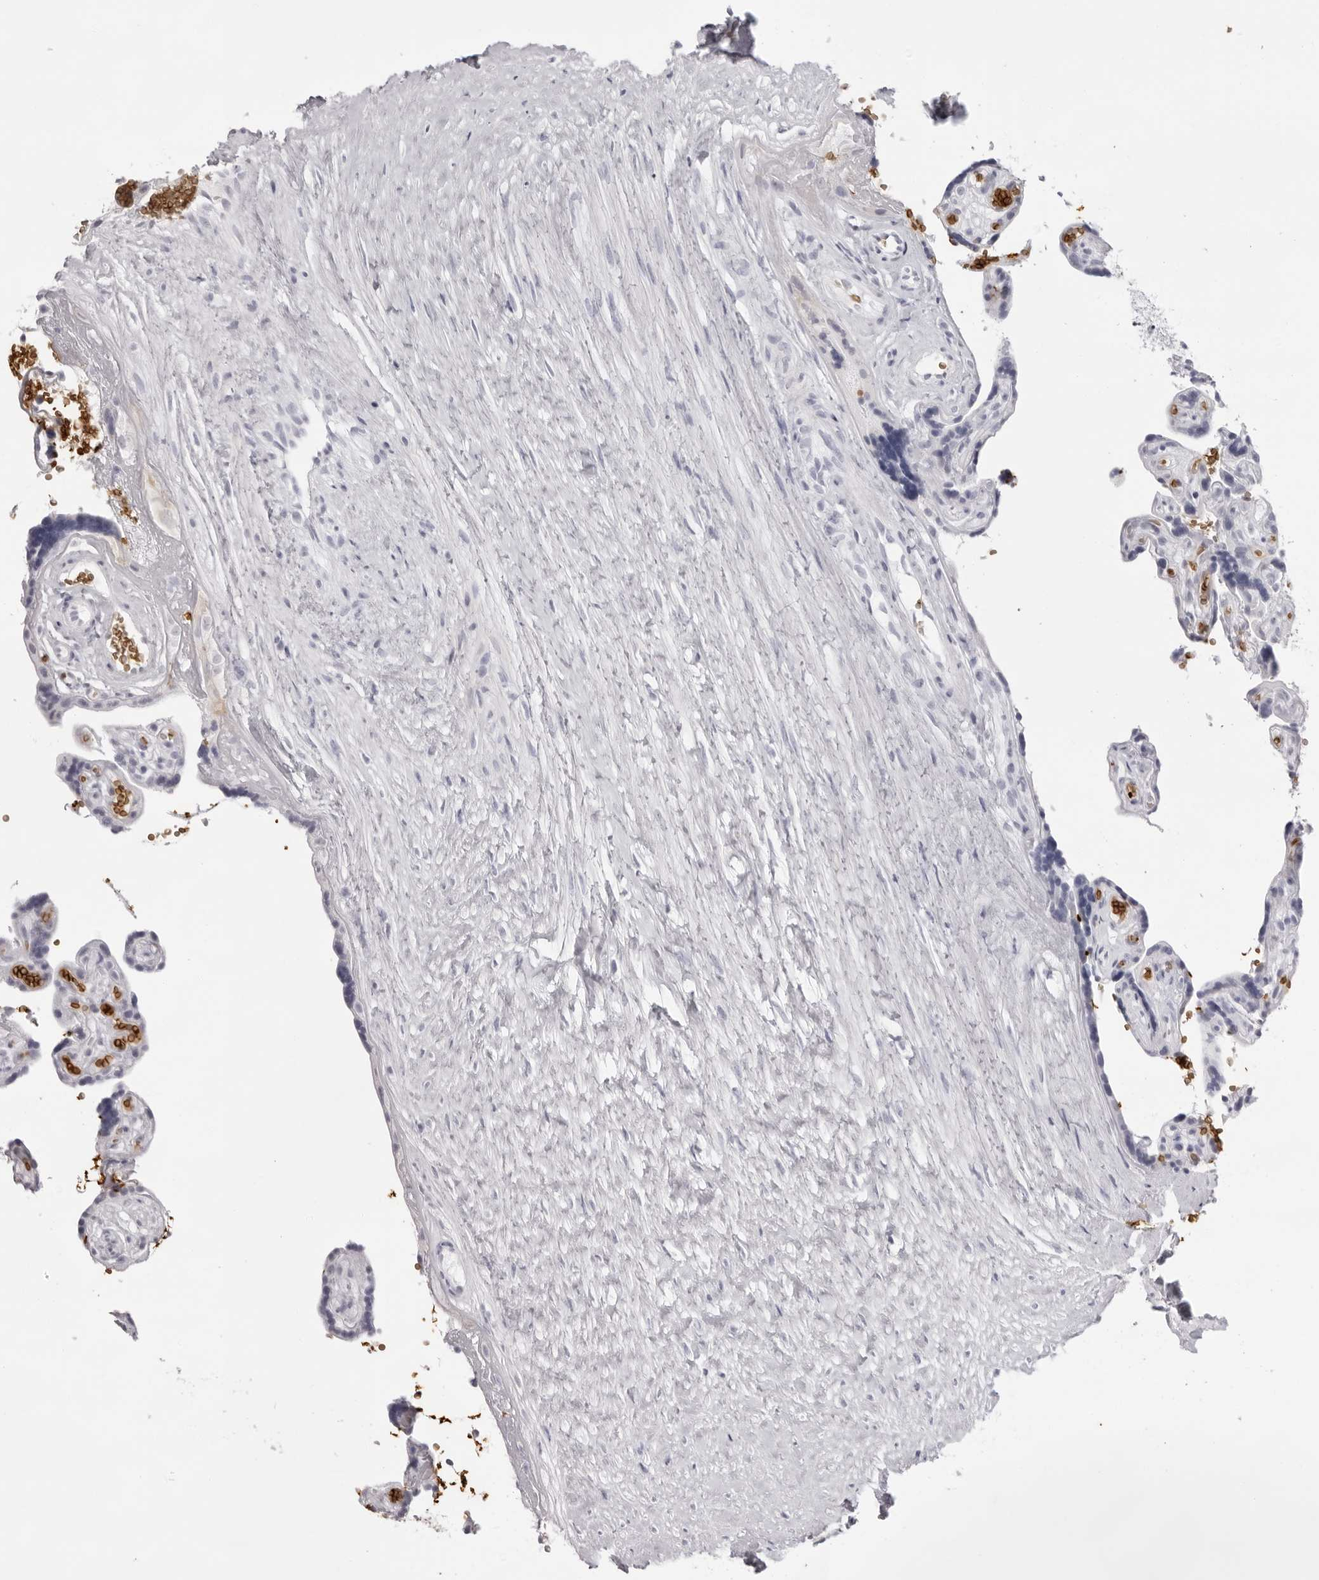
{"staining": {"intensity": "negative", "quantity": "none", "location": "none"}, "tissue": "placenta", "cell_type": "Decidual cells", "image_type": "normal", "snomed": [{"axis": "morphology", "description": "Normal tissue, NOS"}, {"axis": "topography", "description": "Placenta"}], "caption": "Protein analysis of benign placenta displays no significant expression in decidual cells. (DAB (3,3'-diaminobenzidine) IHC with hematoxylin counter stain).", "gene": "SPTA1", "patient": {"sex": "female", "age": 30}}